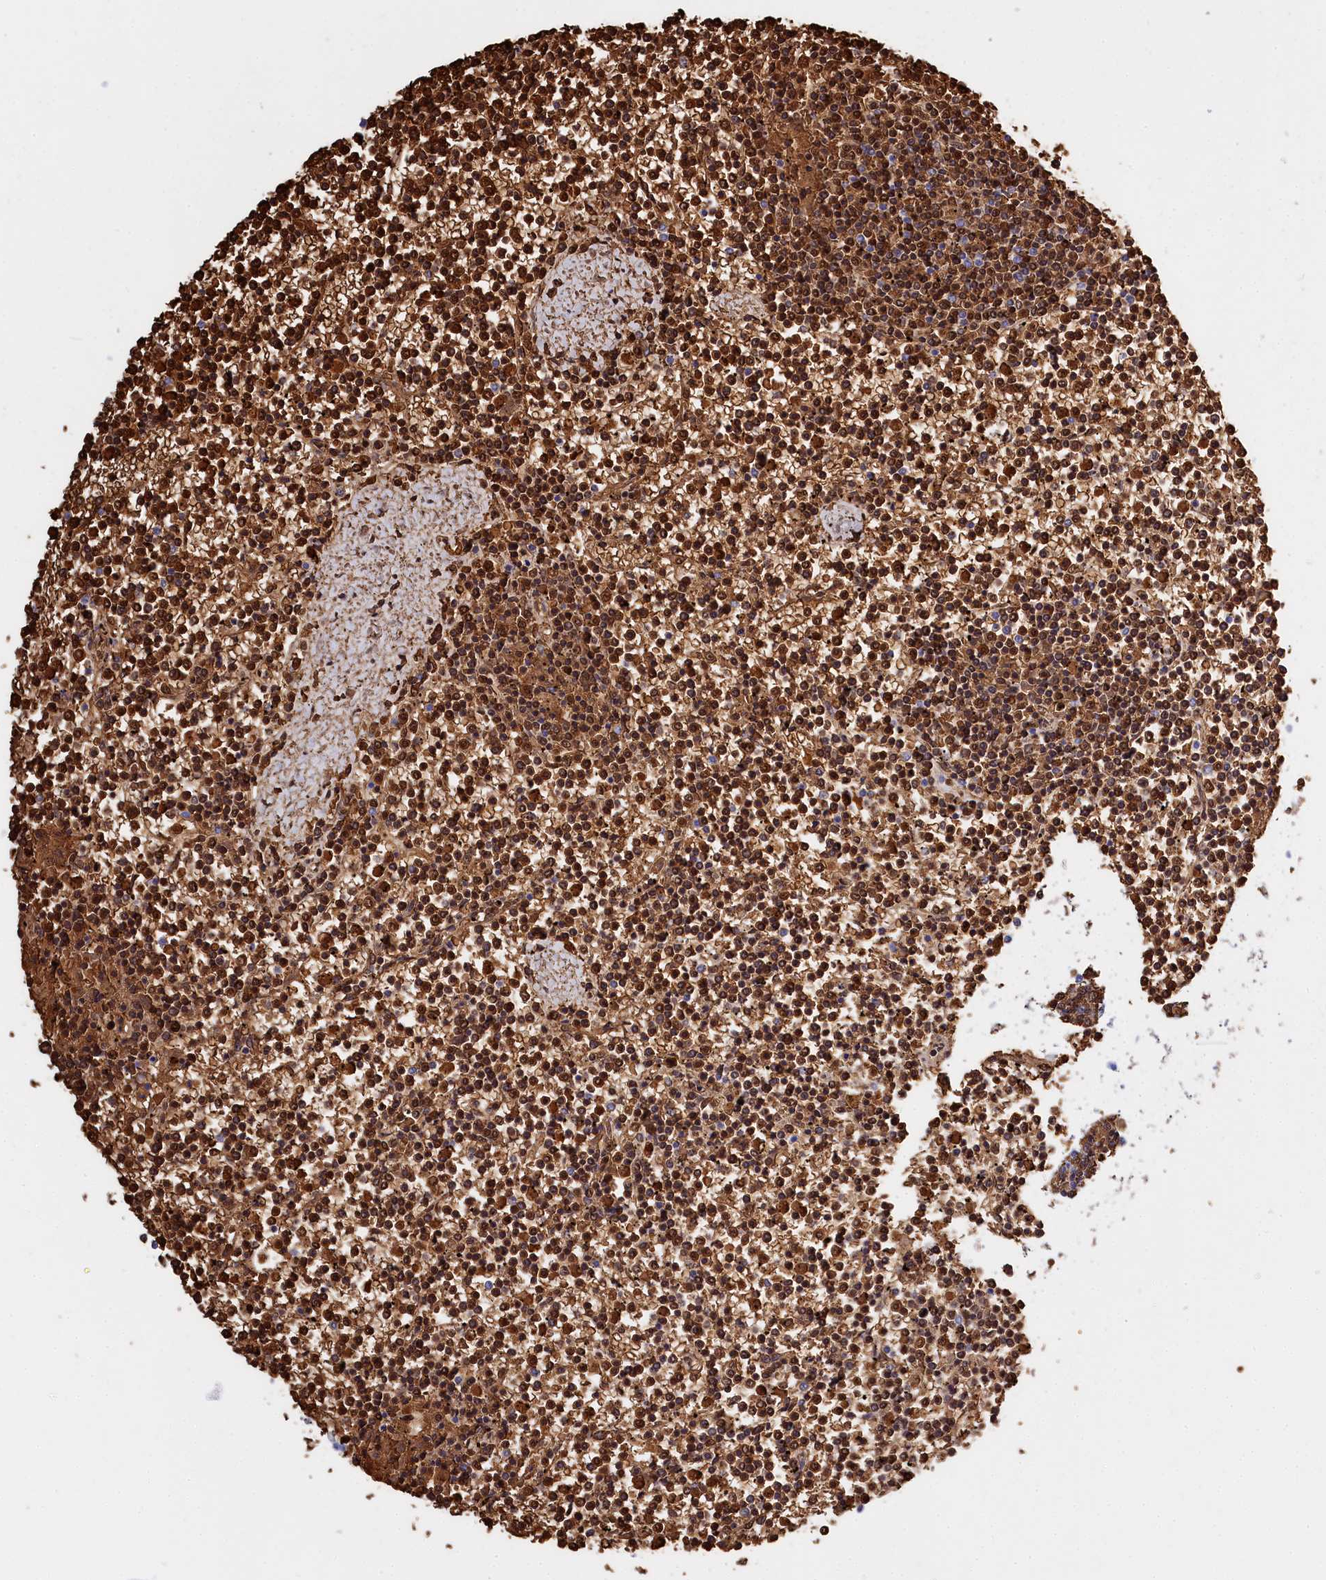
{"staining": {"intensity": "strong", "quantity": ">75%", "location": "cytoplasmic/membranous,nuclear"}, "tissue": "lymphoma", "cell_type": "Tumor cells", "image_type": "cancer", "snomed": [{"axis": "morphology", "description": "Malignant lymphoma, non-Hodgkin's type, Low grade"}, {"axis": "topography", "description": "Spleen"}], "caption": "Protein staining of low-grade malignant lymphoma, non-Hodgkin's type tissue reveals strong cytoplasmic/membranous and nuclear positivity in about >75% of tumor cells.", "gene": "RPUSD3", "patient": {"sex": "female", "age": 19}}